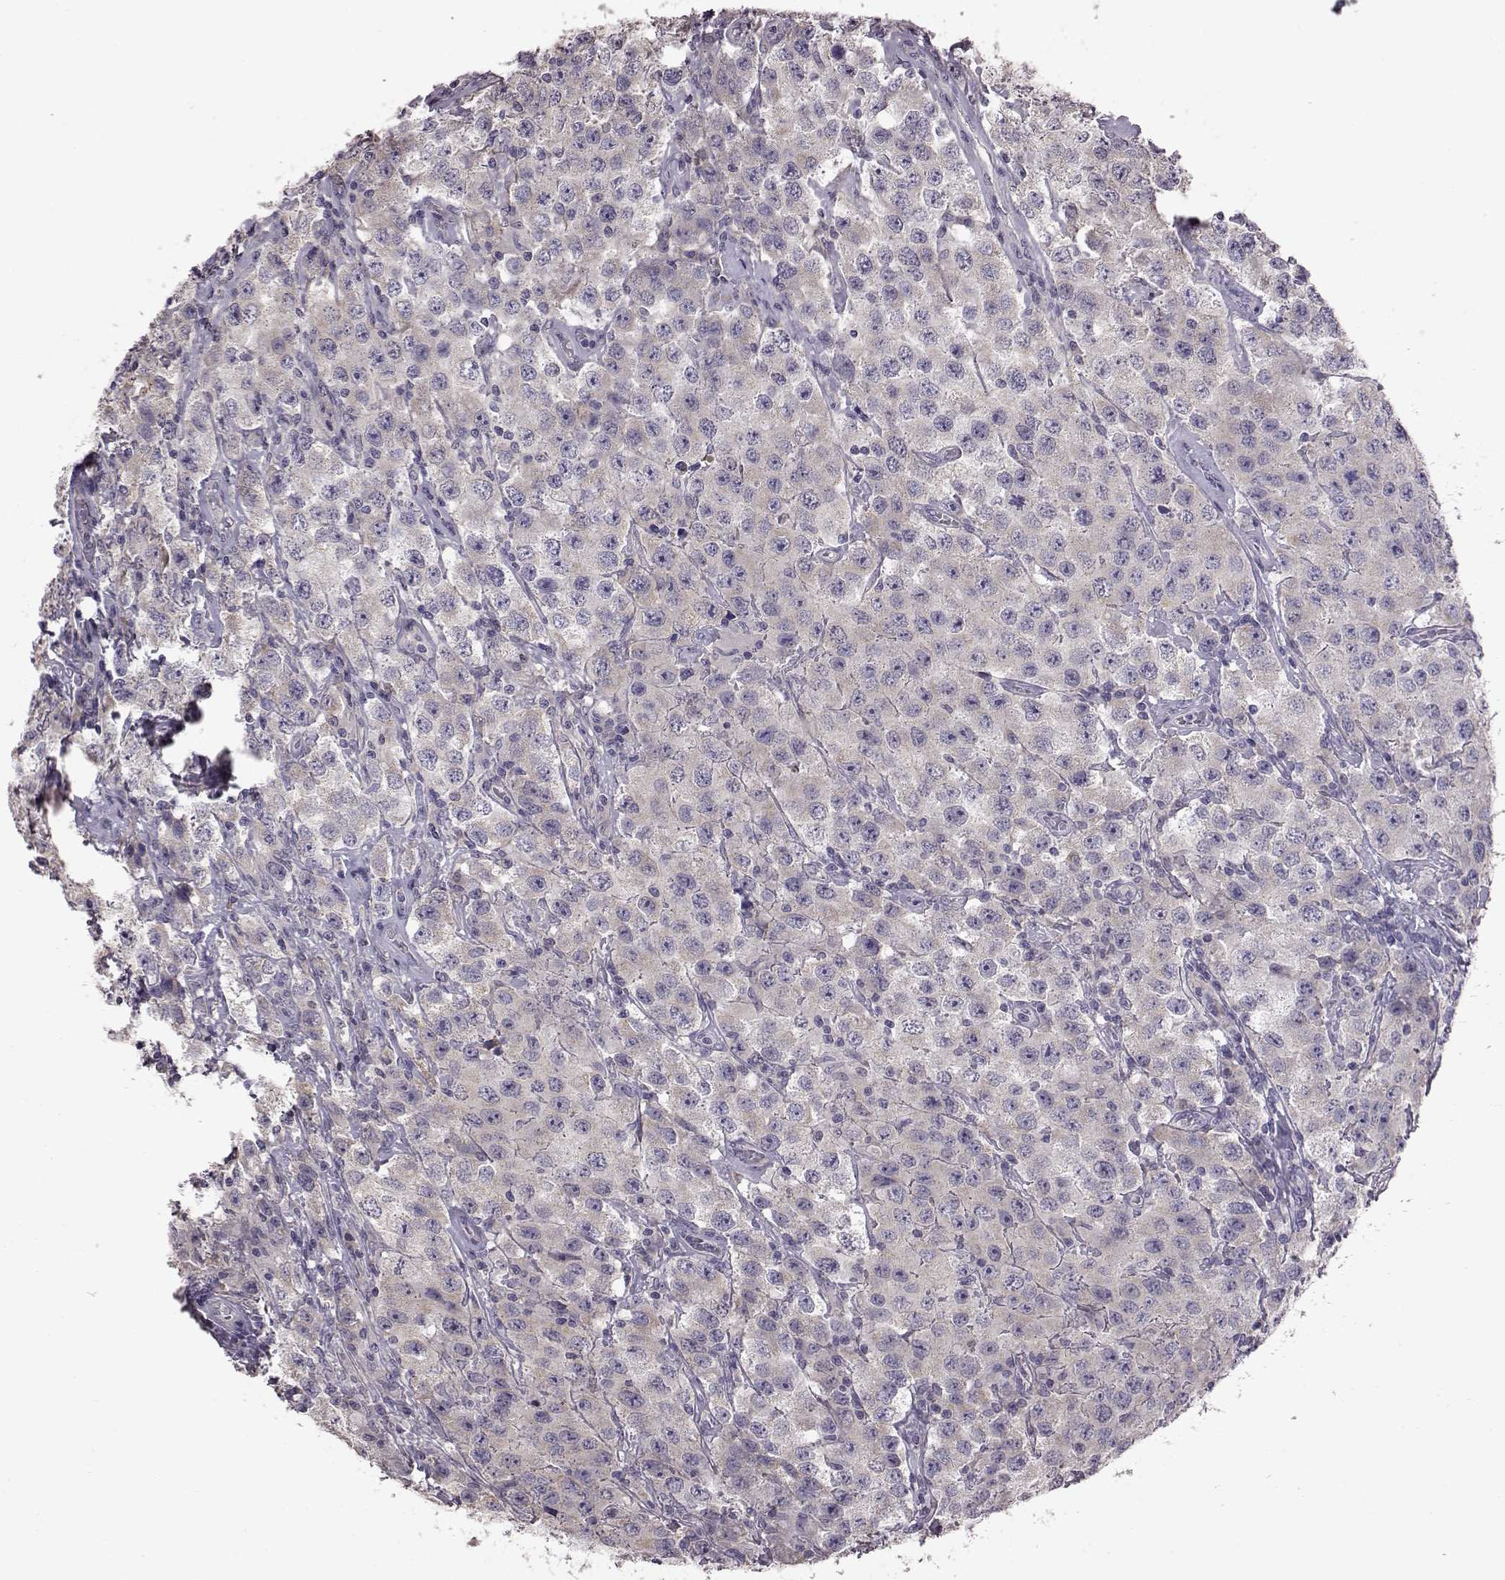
{"staining": {"intensity": "negative", "quantity": "none", "location": "none"}, "tissue": "testis cancer", "cell_type": "Tumor cells", "image_type": "cancer", "snomed": [{"axis": "morphology", "description": "Seminoma, NOS"}, {"axis": "topography", "description": "Testis"}], "caption": "Micrograph shows no significant protein staining in tumor cells of testis cancer (seminoma). (DAB immunohistochemistry (IHC) visualized using brightfield microscopy, high magnification).", "gene": "ADGRG2", "patient": {"sex": "male", "age": 52}}